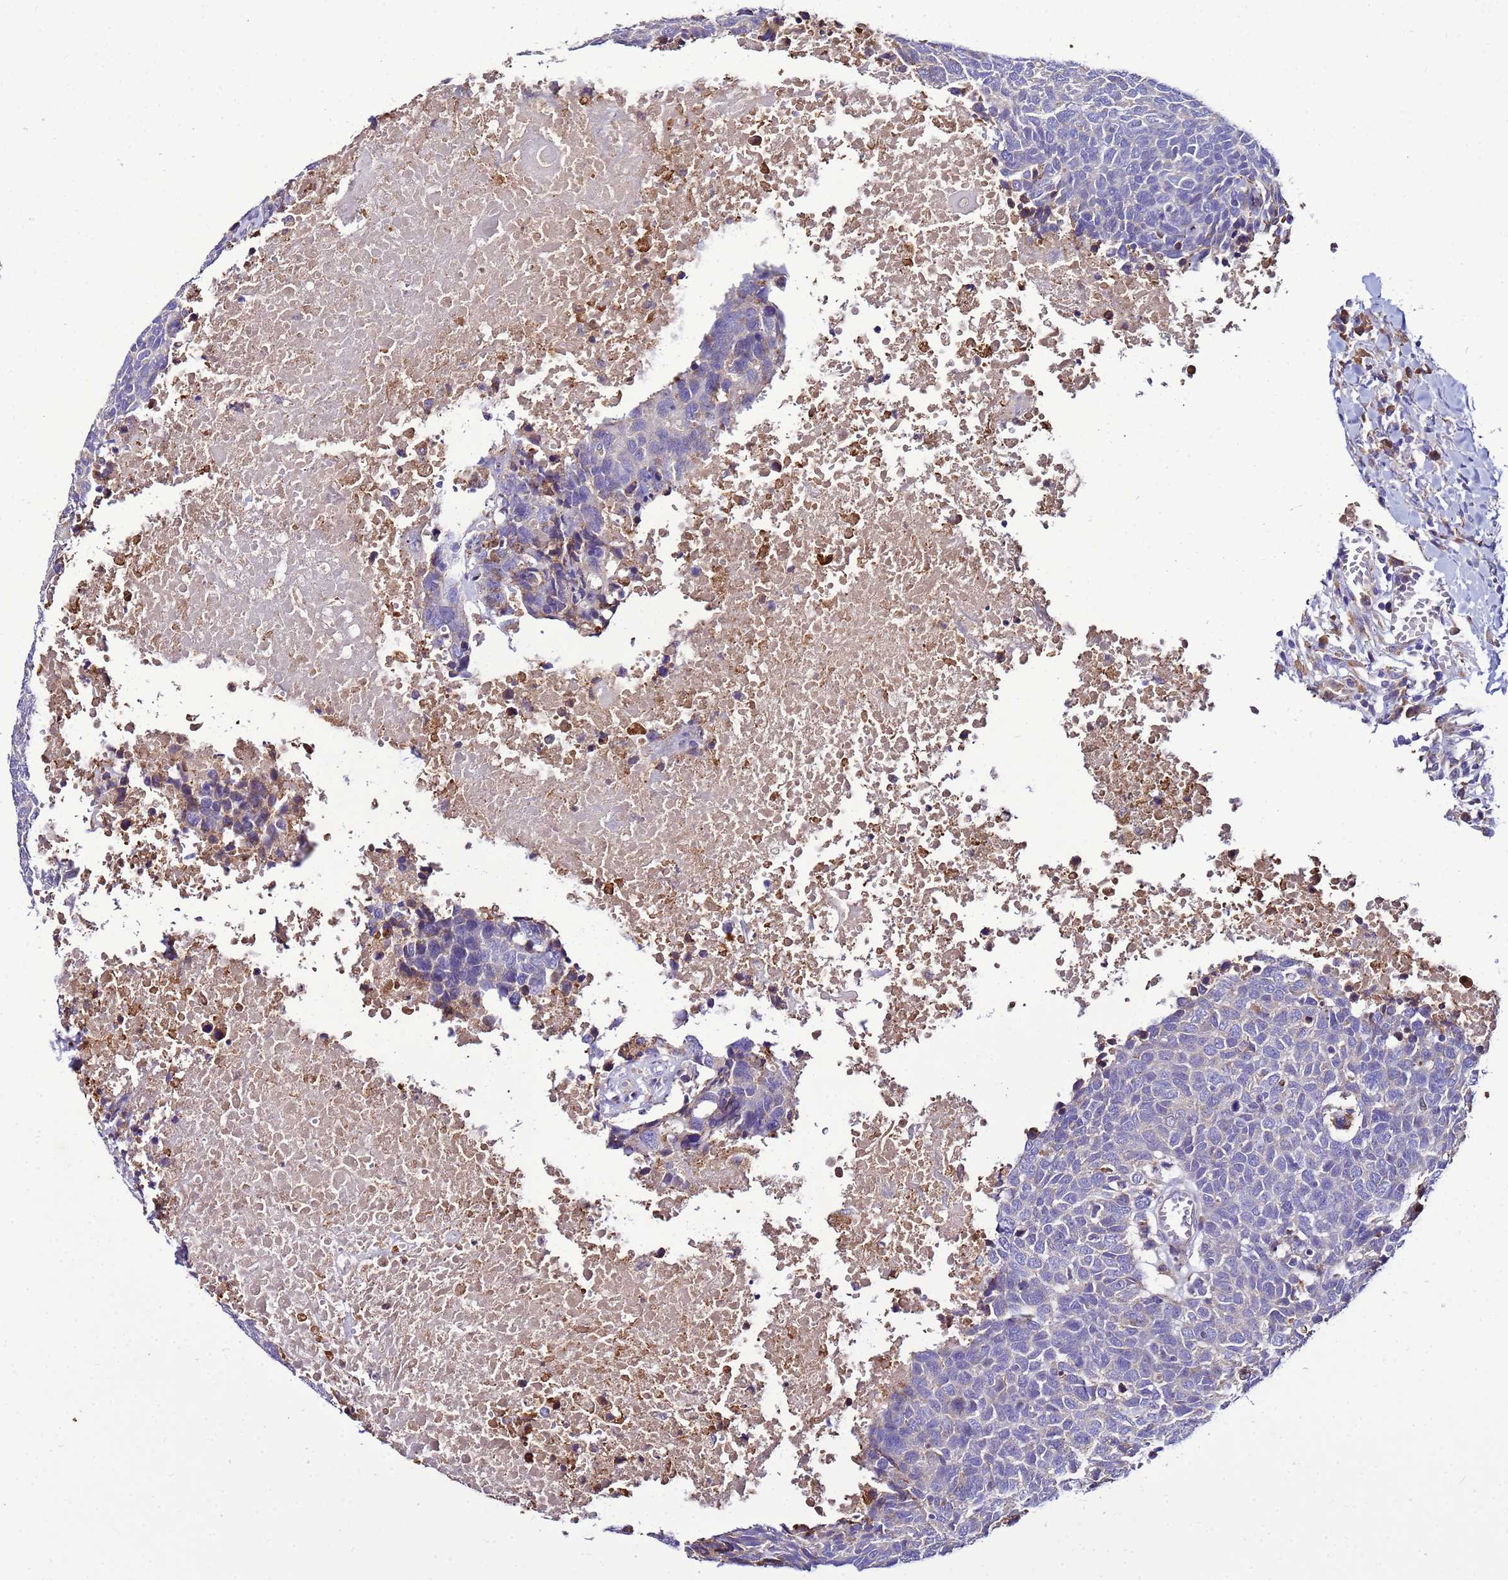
{"staining": {"intensity": "negative", "quantity": "none", "location": "none"}, "tissue": "head and neck cancer", "cell_type": "Tumor cells", "image_type": "cancer", "snomed": [{"axis": "morphology", "description": "Squamous cell carcinoma, NOS"}, {"axis": "topography", "description": "Head-Neck"}], "caption": "The immunohistochemistry histopathology image has no significant positivity in tumor cells of head and neck cancer tissue.", "gene": "ANTKMT", "patient": {"sex": "male", "age": 66}}